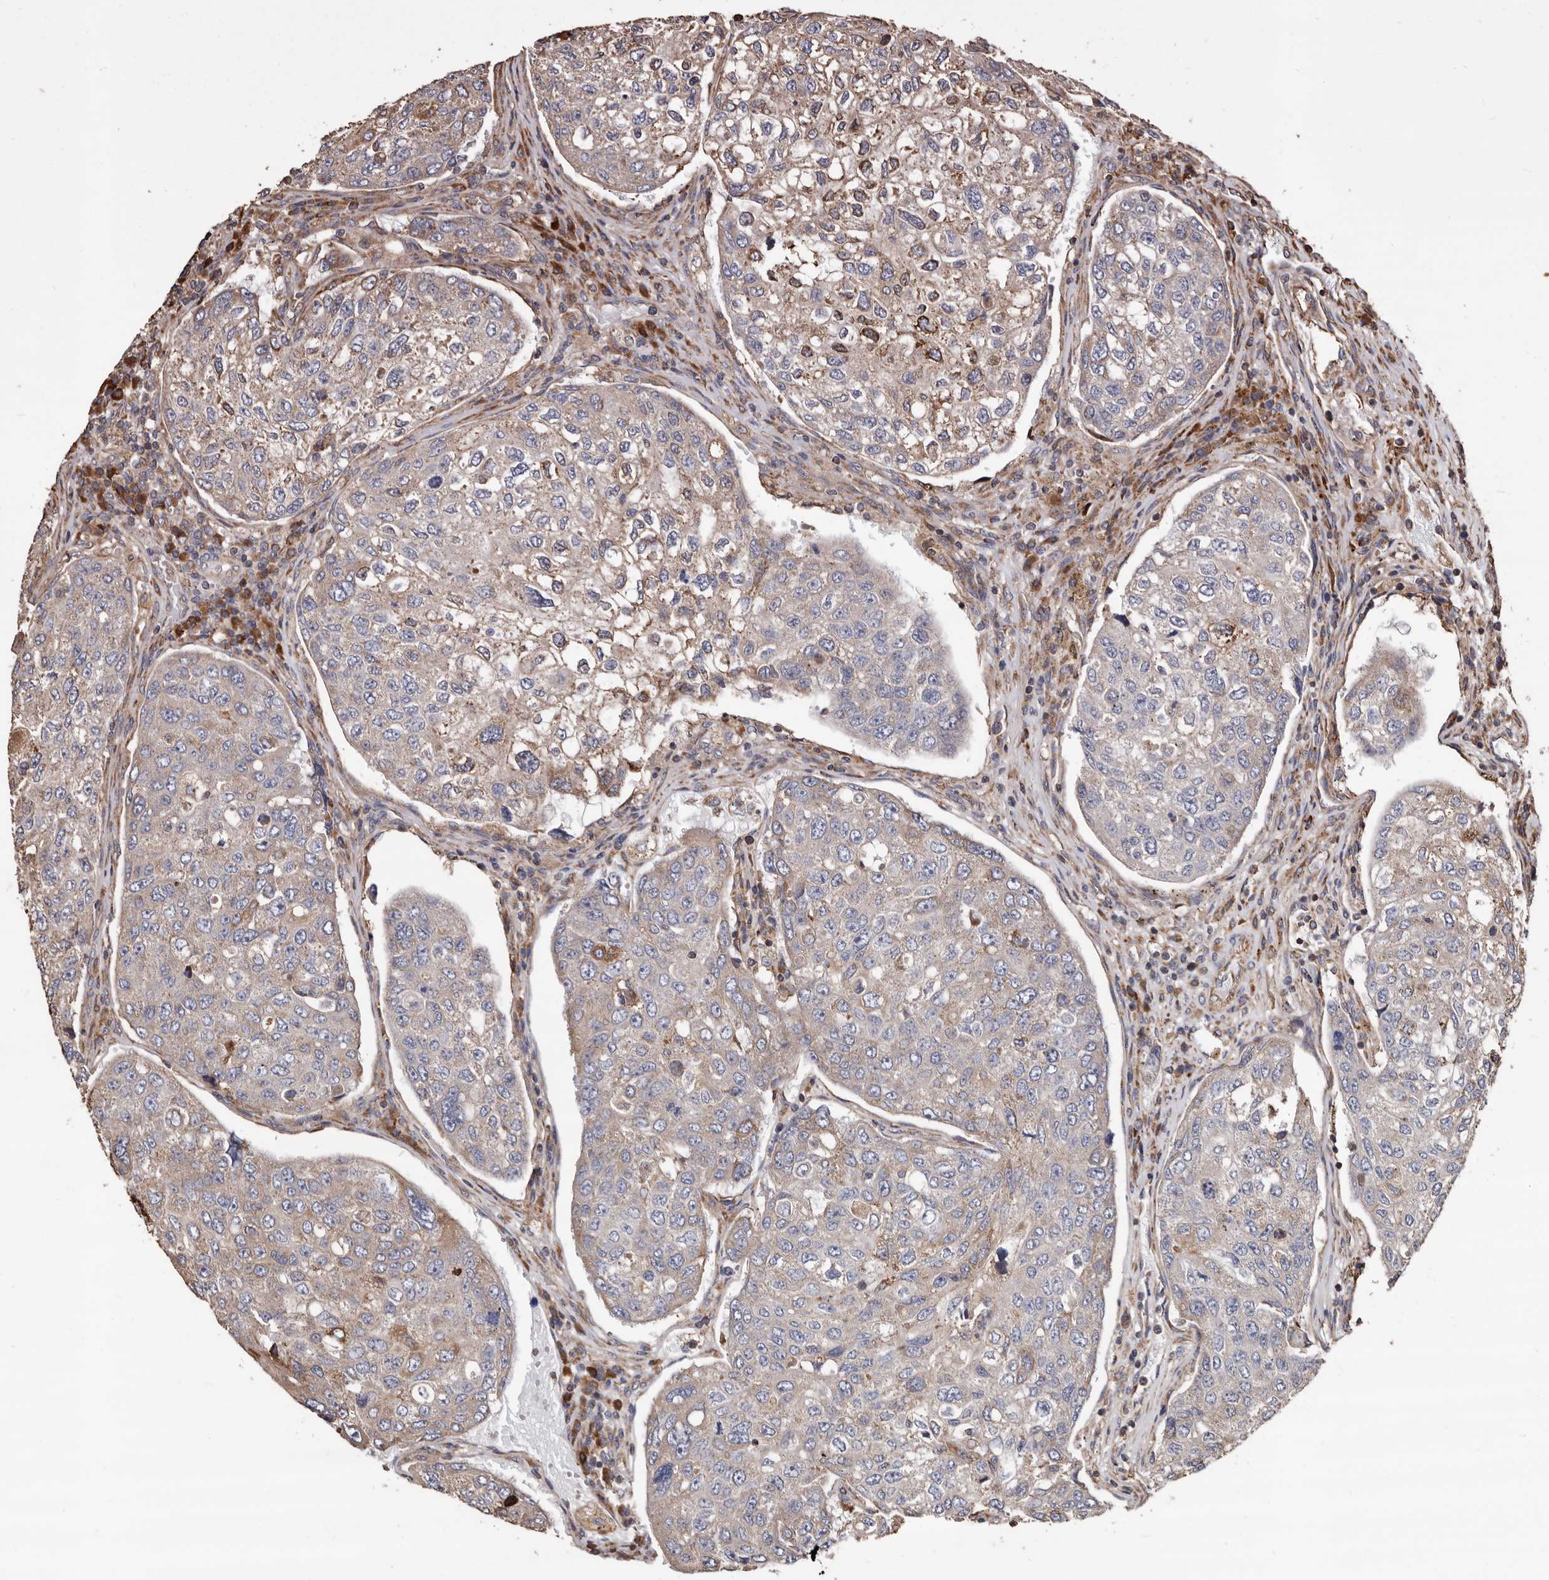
{"staining": {"intensity": "moderate", "quantity": "<25%", "location": "cytoplasmic/membranous"}, "tissue": "urothelial cancer", "cell_type": "Tumor cells", "image_type": "cancer", "snomed": [{"axis": "morphology", "description": "Urothelial carcinoma, High grade"}, {"axis": "topography", "description": "Lymph node"}, {"axis": "topography", "description": "Urinary bladder"}], "caption": "Urothelial cancer stained with a brown dye demonstrates moderate cytoplasmic/membranous positive positivity in approximately <25% of tumor cells.", "gene": "OSGIN2", "patient": {"sex": "male", "age": 51}}